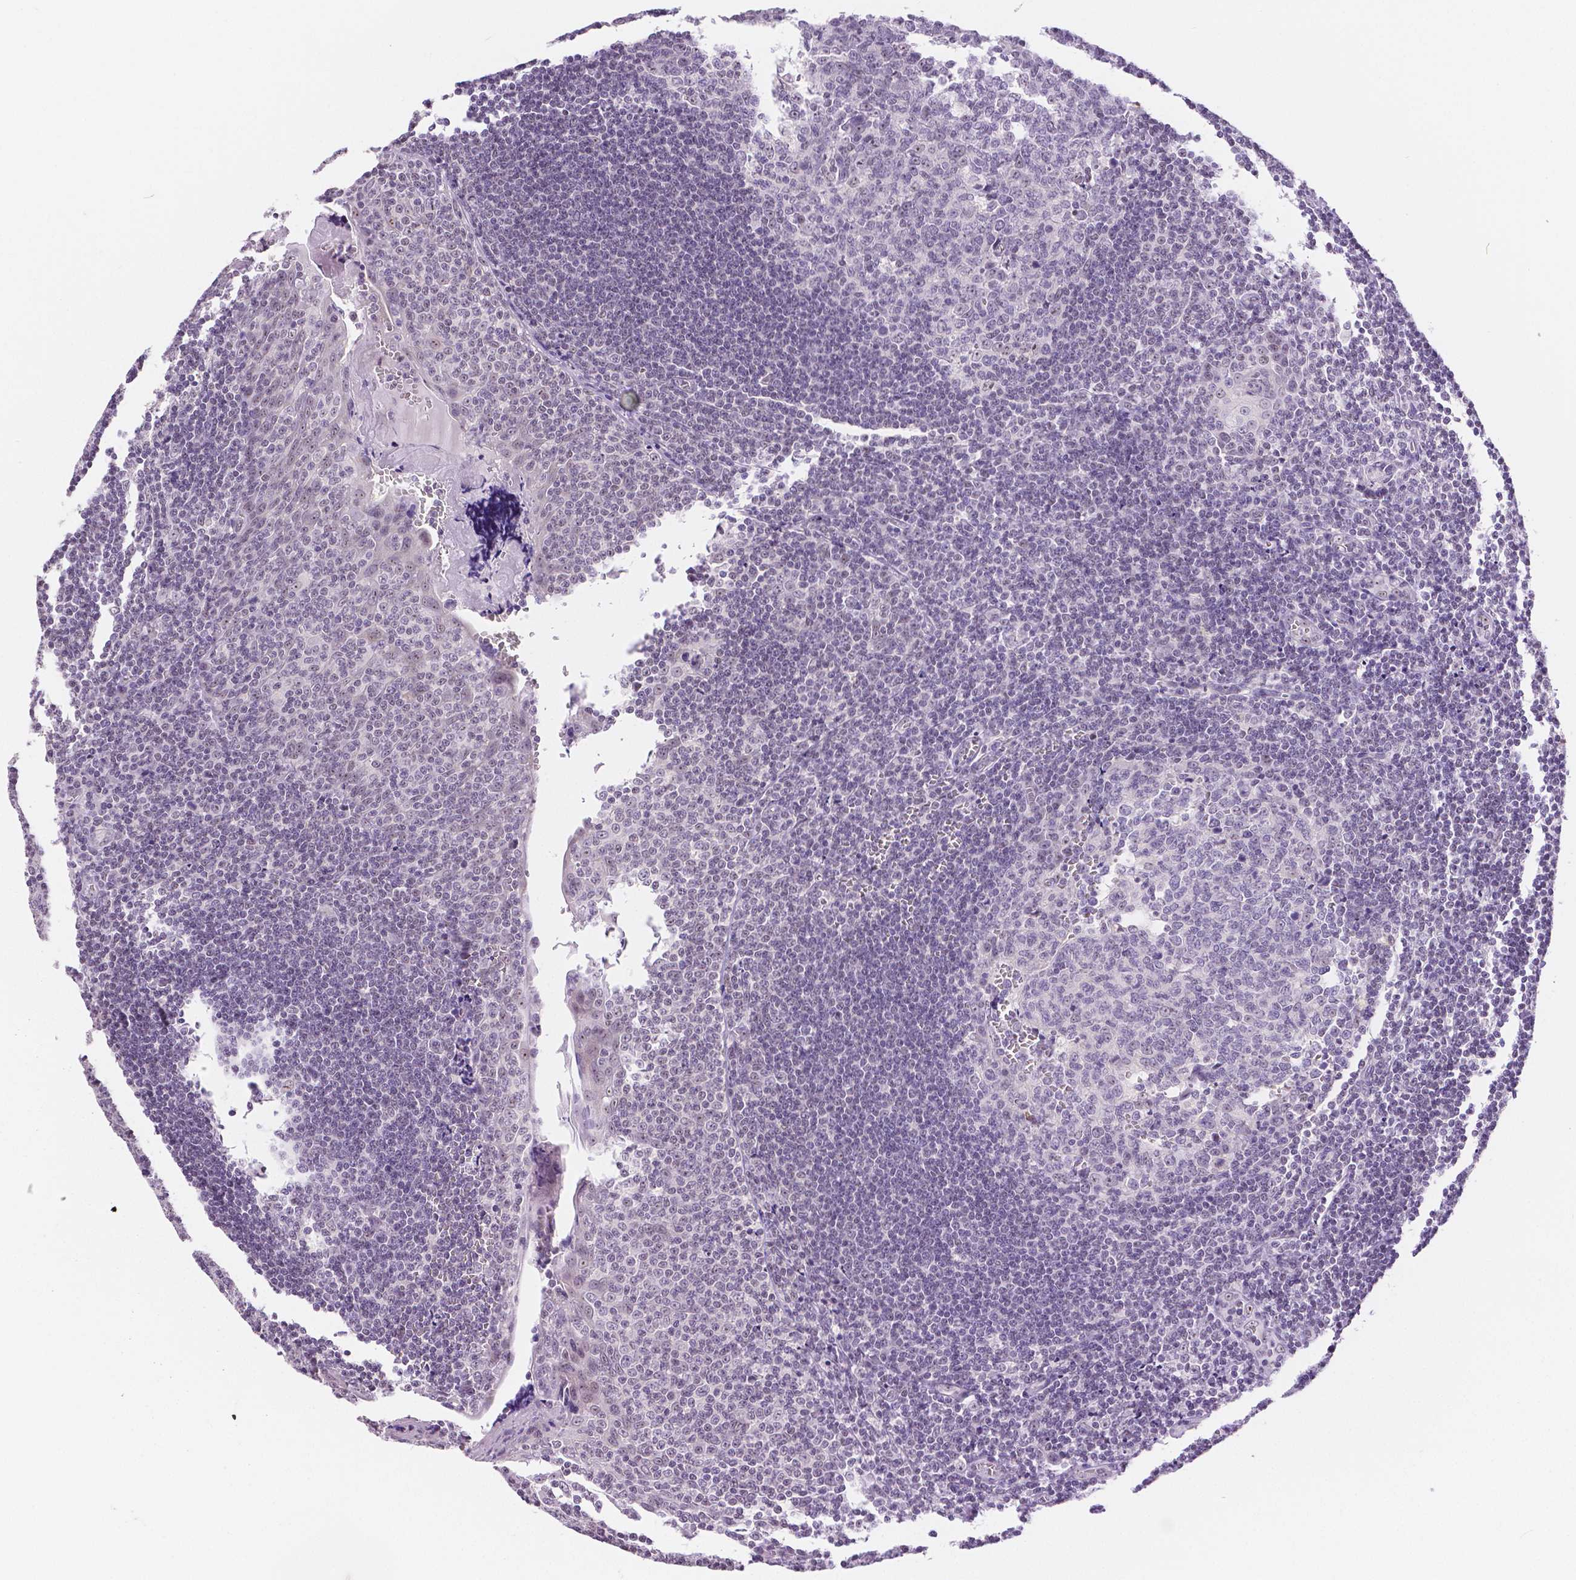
{"staining": {"intensity": "negative", "quantity": "none", "location": "none"}, "tissue": "tonsil", "cell_type": "Germinal center cells", "image_type": "normal", "snomed": [{"axis": "morphology", "description": "Normal tissue, NOS"}, {"axis": "morphology", "description": "Inflammation, NOS"}, {"axis": "topography", "description": "Tonsil"}], "caption": "A histopathology image of human tonsil is negative for staining in germinal center cells.", "gene": "NHP2", "patient": {"sex": "female", "age": 31}}